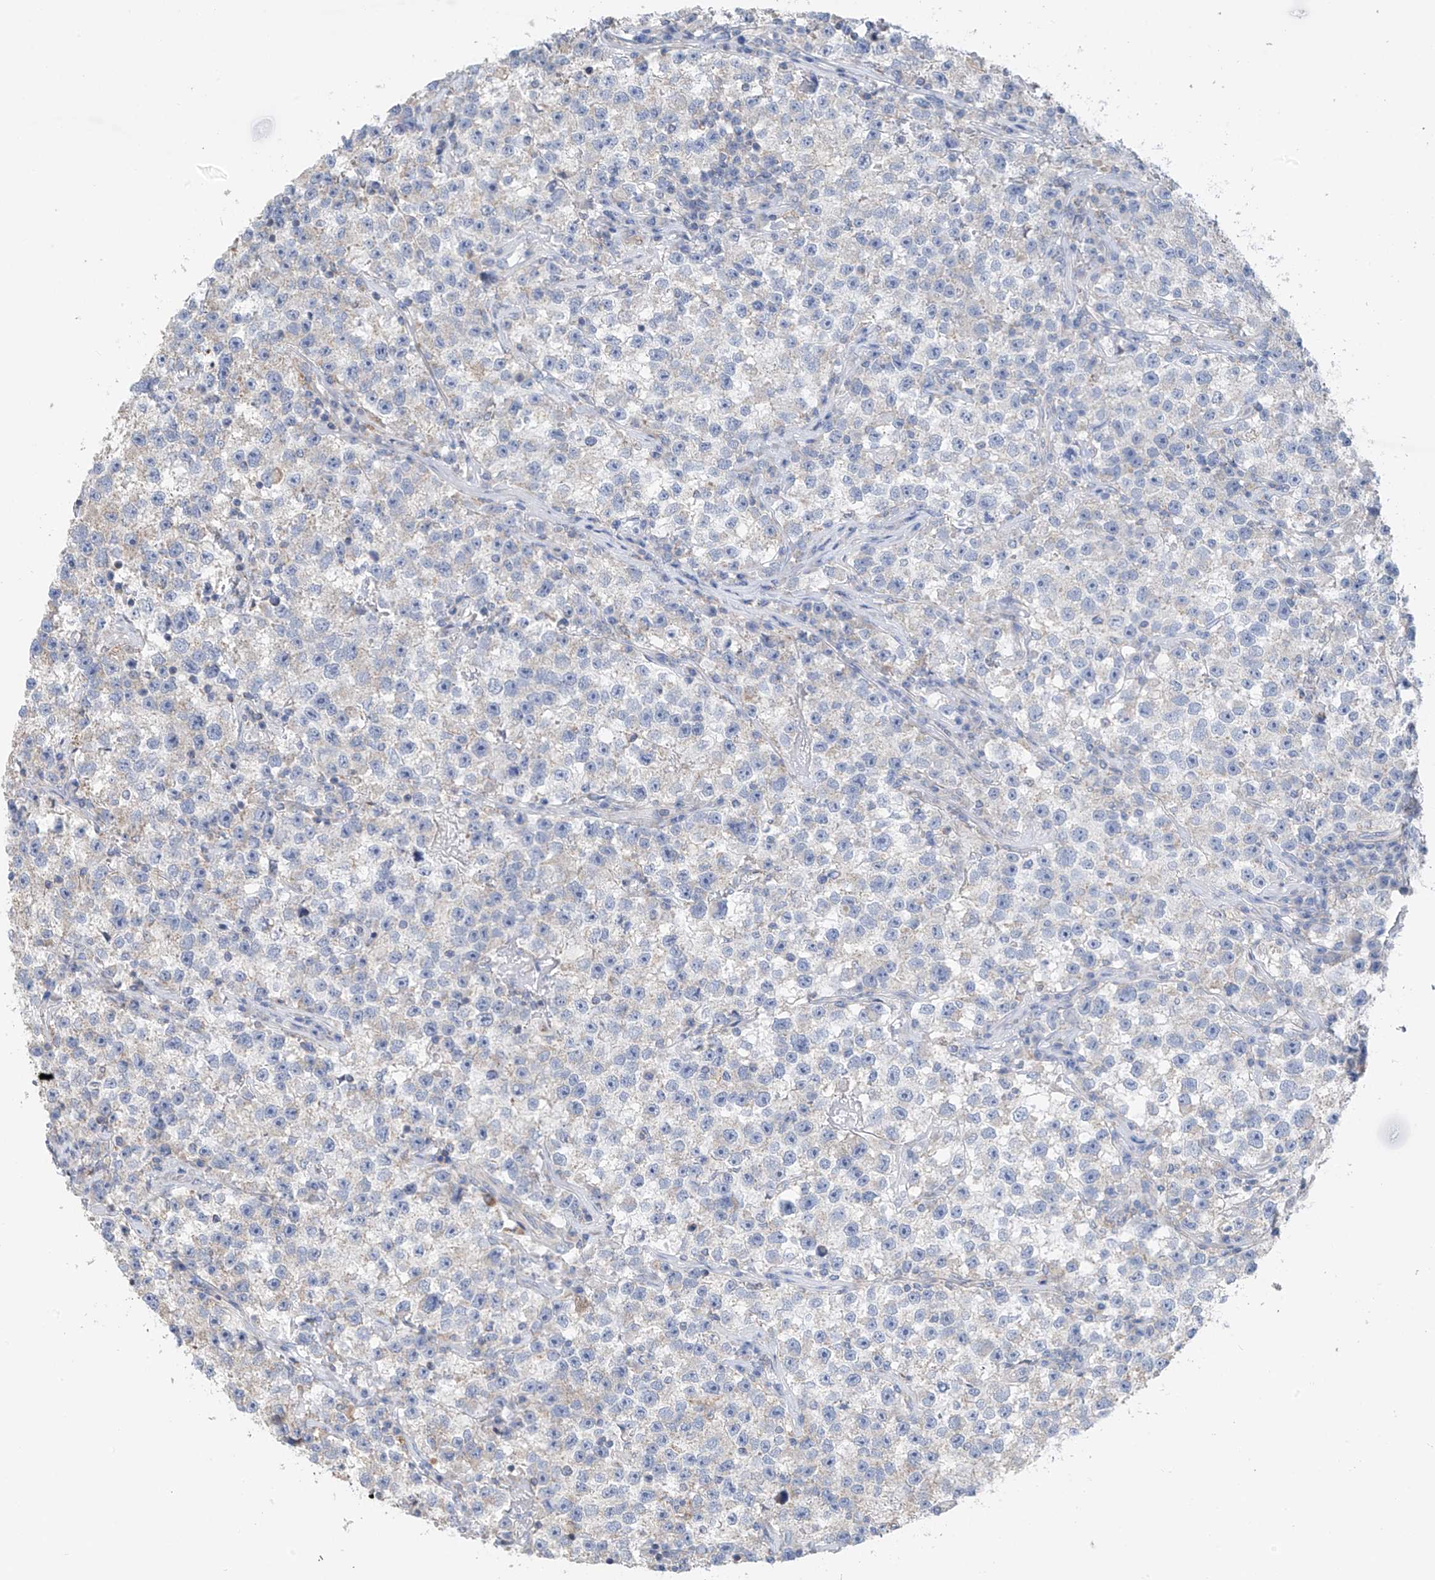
{"staining": {"intensity": "negative", "quantity": "none", "location": "none"}, "tissue": "testis cancer", "cell_type": "Tumor cells", "image_type": "cancer", "snomed": [{"axis": "morphology", "description": "Seminoma, NOS"}, {"axis": "topography", "description": "Testis"}], "caption": "A high-resolution image shows IHC staining of seminoma (testis), which reveals no significant expression in tumor cells. The staining was performed using DAB (3,3'-diaminobenzidine) to visualize the protein expression in brown, while the nuclei were stained in blue with hematoxylin (Magnification: 20x).", "gene": "SYN3", "patient": {"sex": "male", "age": 22}}